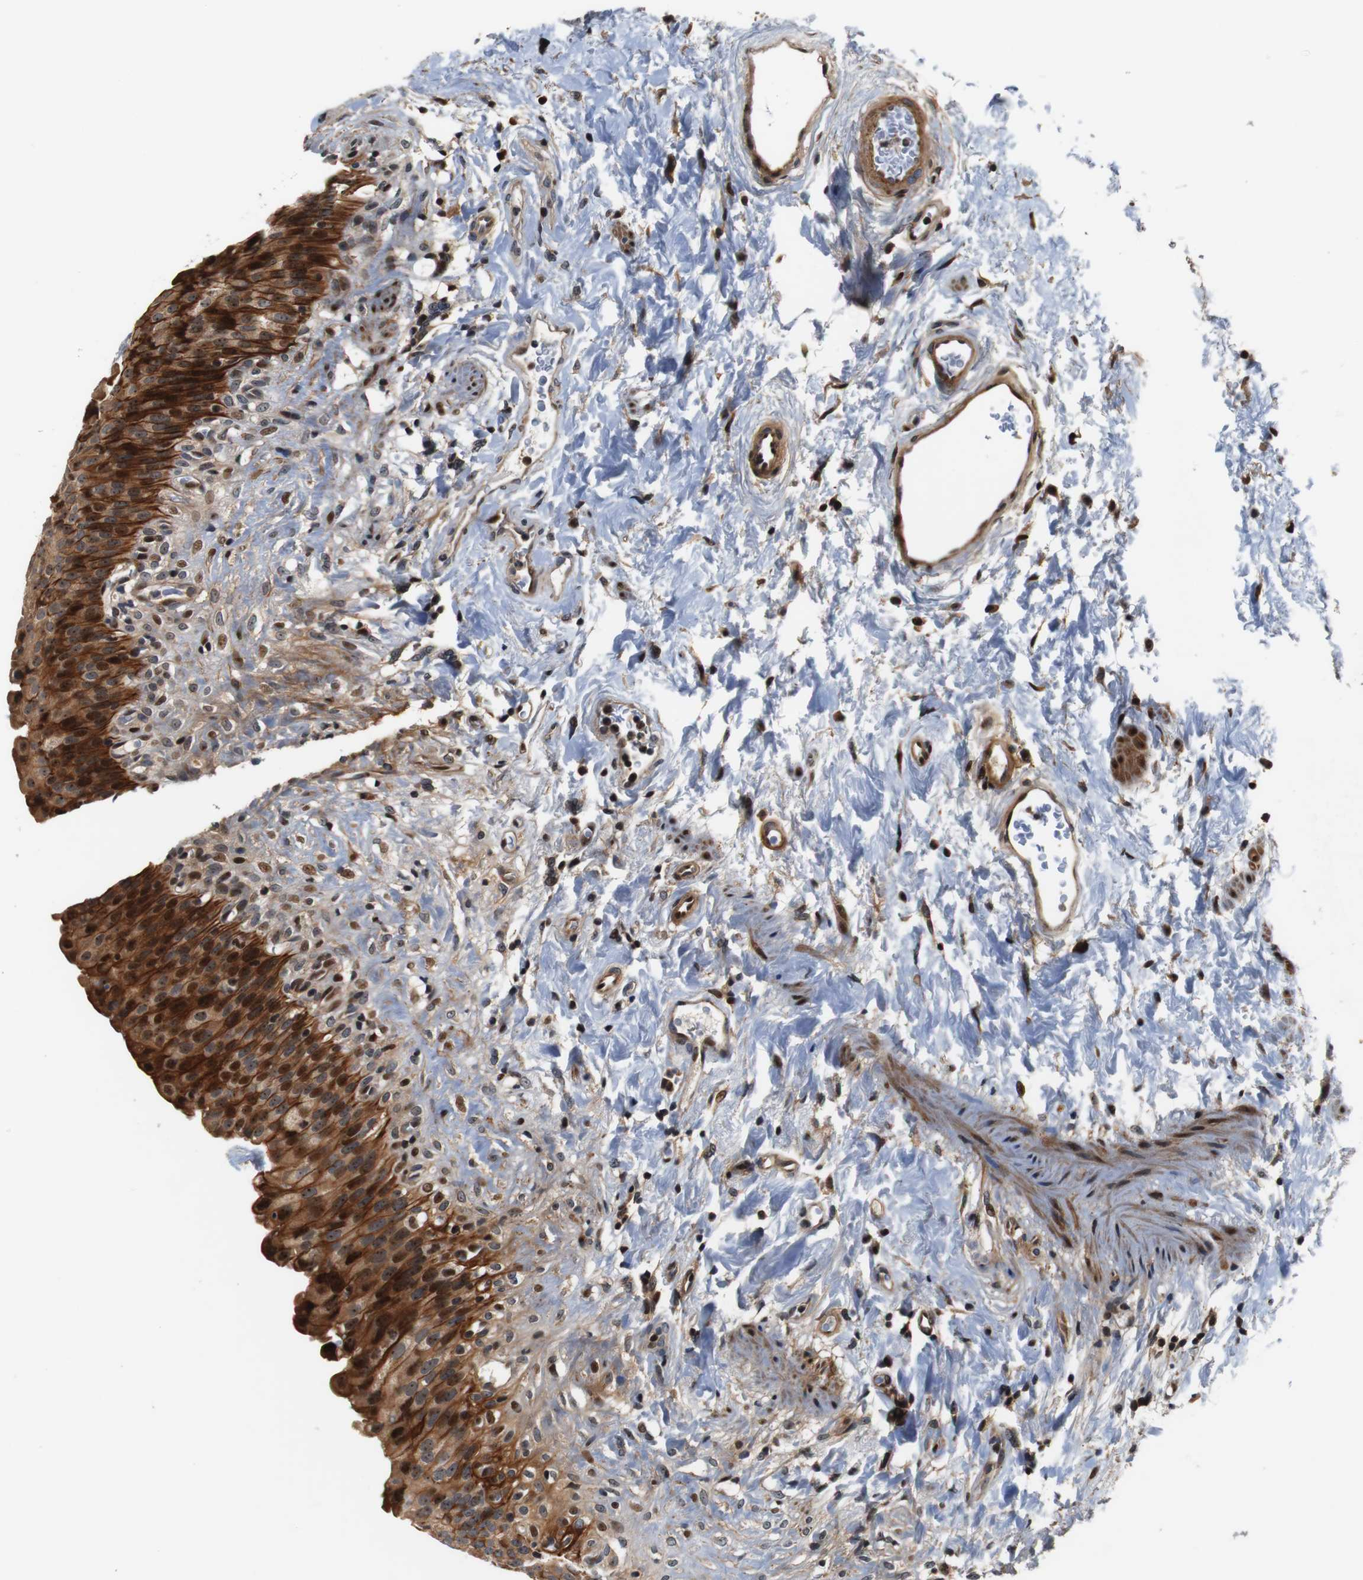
{"staining": {"intensity": "strong", "quantity": ">75%", "location": "cytoplasmic/membranous"}, "tissue": "urinary bladder", "cell_type": "Urothelial cells", "image_type": "normal", "snomed": [{"axis": "morphology", "description": "Normal tissue, NOS"}, {"axis": "topography", "description": "Urinary bladder"}], "caption": "Immunohistochemistry (IHC) (DAB (3,3'-diaminobenzidine)) staining of normal urinary bladder demonstrates strong cytoplasmic/membranous protein staining in about >75% of urothelial cells. The protein of interest is stained brown, and the nuclei are stained in blue (DAB (3,3'-diaminobenzidine) IHC with brightfield microscopy, high magnification).", "gene": "LRP4", "patient": {"sex": "female", "age": 79}}